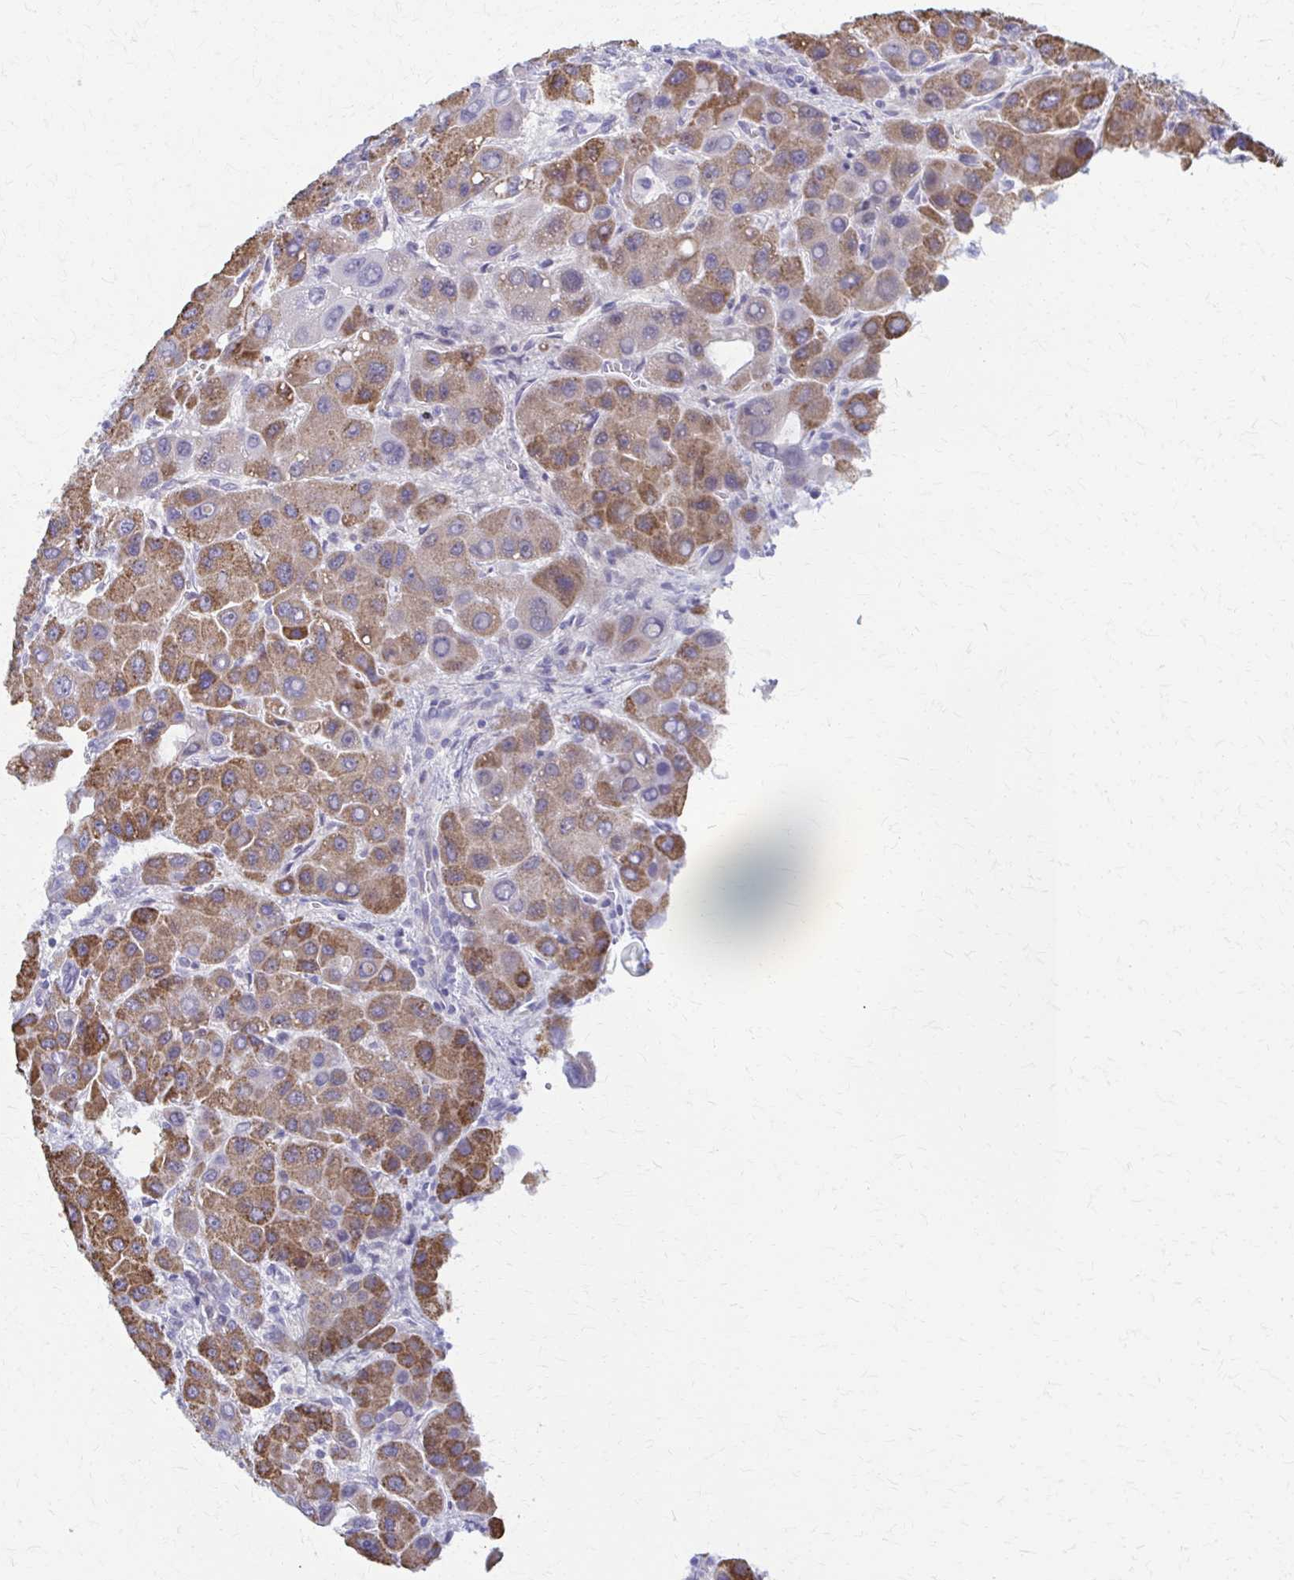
{"staining": {"intensity": "moderate", "quantity": ">75%", "location": "cytoplasmic/membranous"}, "tissue": "liver cancer", "cell_type": "Tumor cells", "image_type": "cancer", "snomed": [{"axis": "morphology", "description": "Carcinoma, Hepatocellular, NOS"}, {"axis": "topography", "description": "Liver"}], "caption": "Liver cancer (hepatocellular carcinoma) tissue displays moderate cytoplasmic/membranous expression in about >75% of tumor cells, visualized by immunohistochemistry. (Brightfield microscopy of DAB IHC at high magnification).", "gene": "RHOBTB2", "patient": {"sex": "male", "age": 55}}